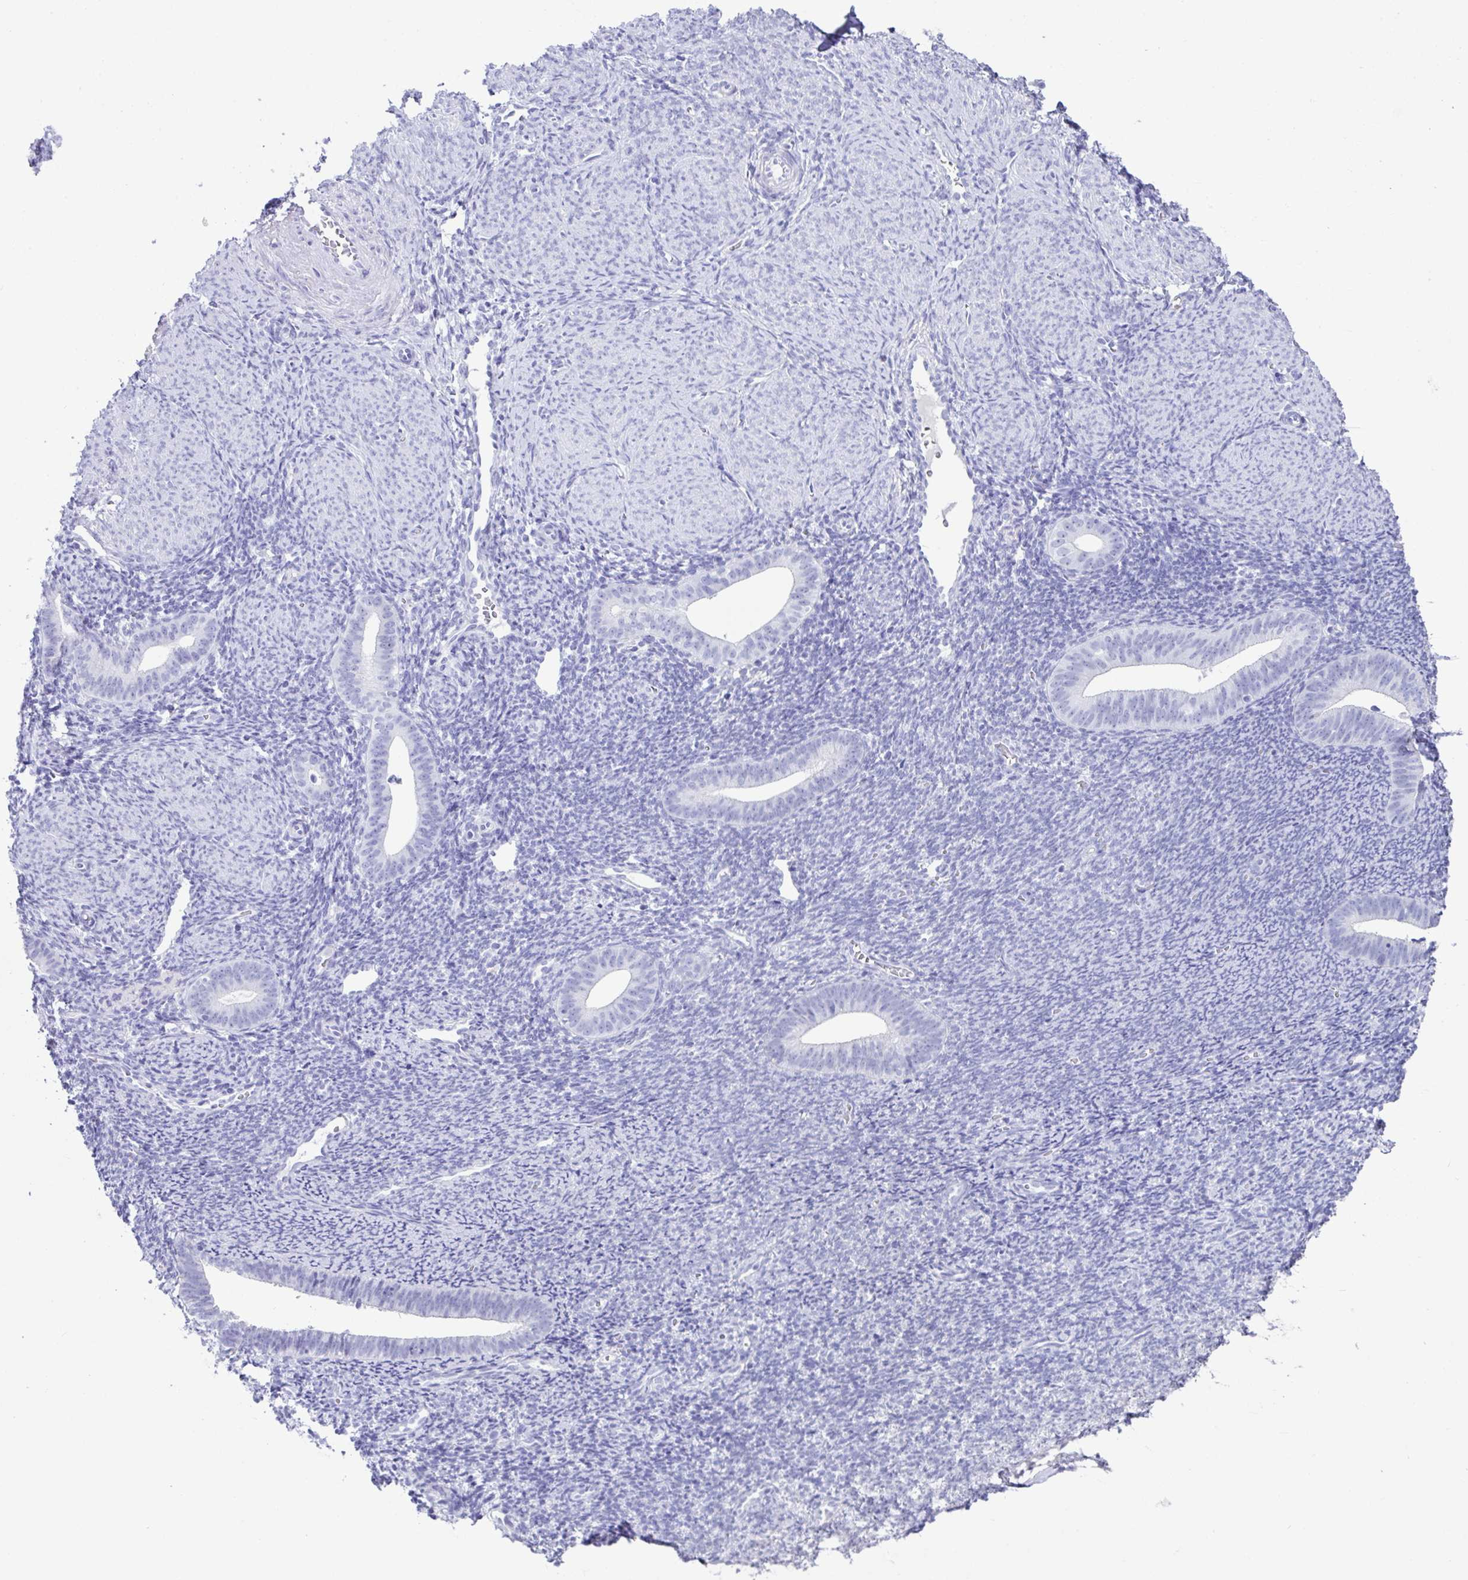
{"staining": {"intensity": "negative", "quantity": "none", "location": "none"}, "tissue": "endometrium", "cell_type": "Cells in endometrial stroma", "image_type": "normal", "snomed": [{"axis": "morphology", "description": "Normal tissue, NOS"}, {"axis": "topography", "description": "Endometrium"}], "caption": "Human endometrium stained for a protein using IHC demonstrates no expression in cells in endometrial stroma.", "gene": "LGALS4", "patient": {"sex": "female", "age": 39}}